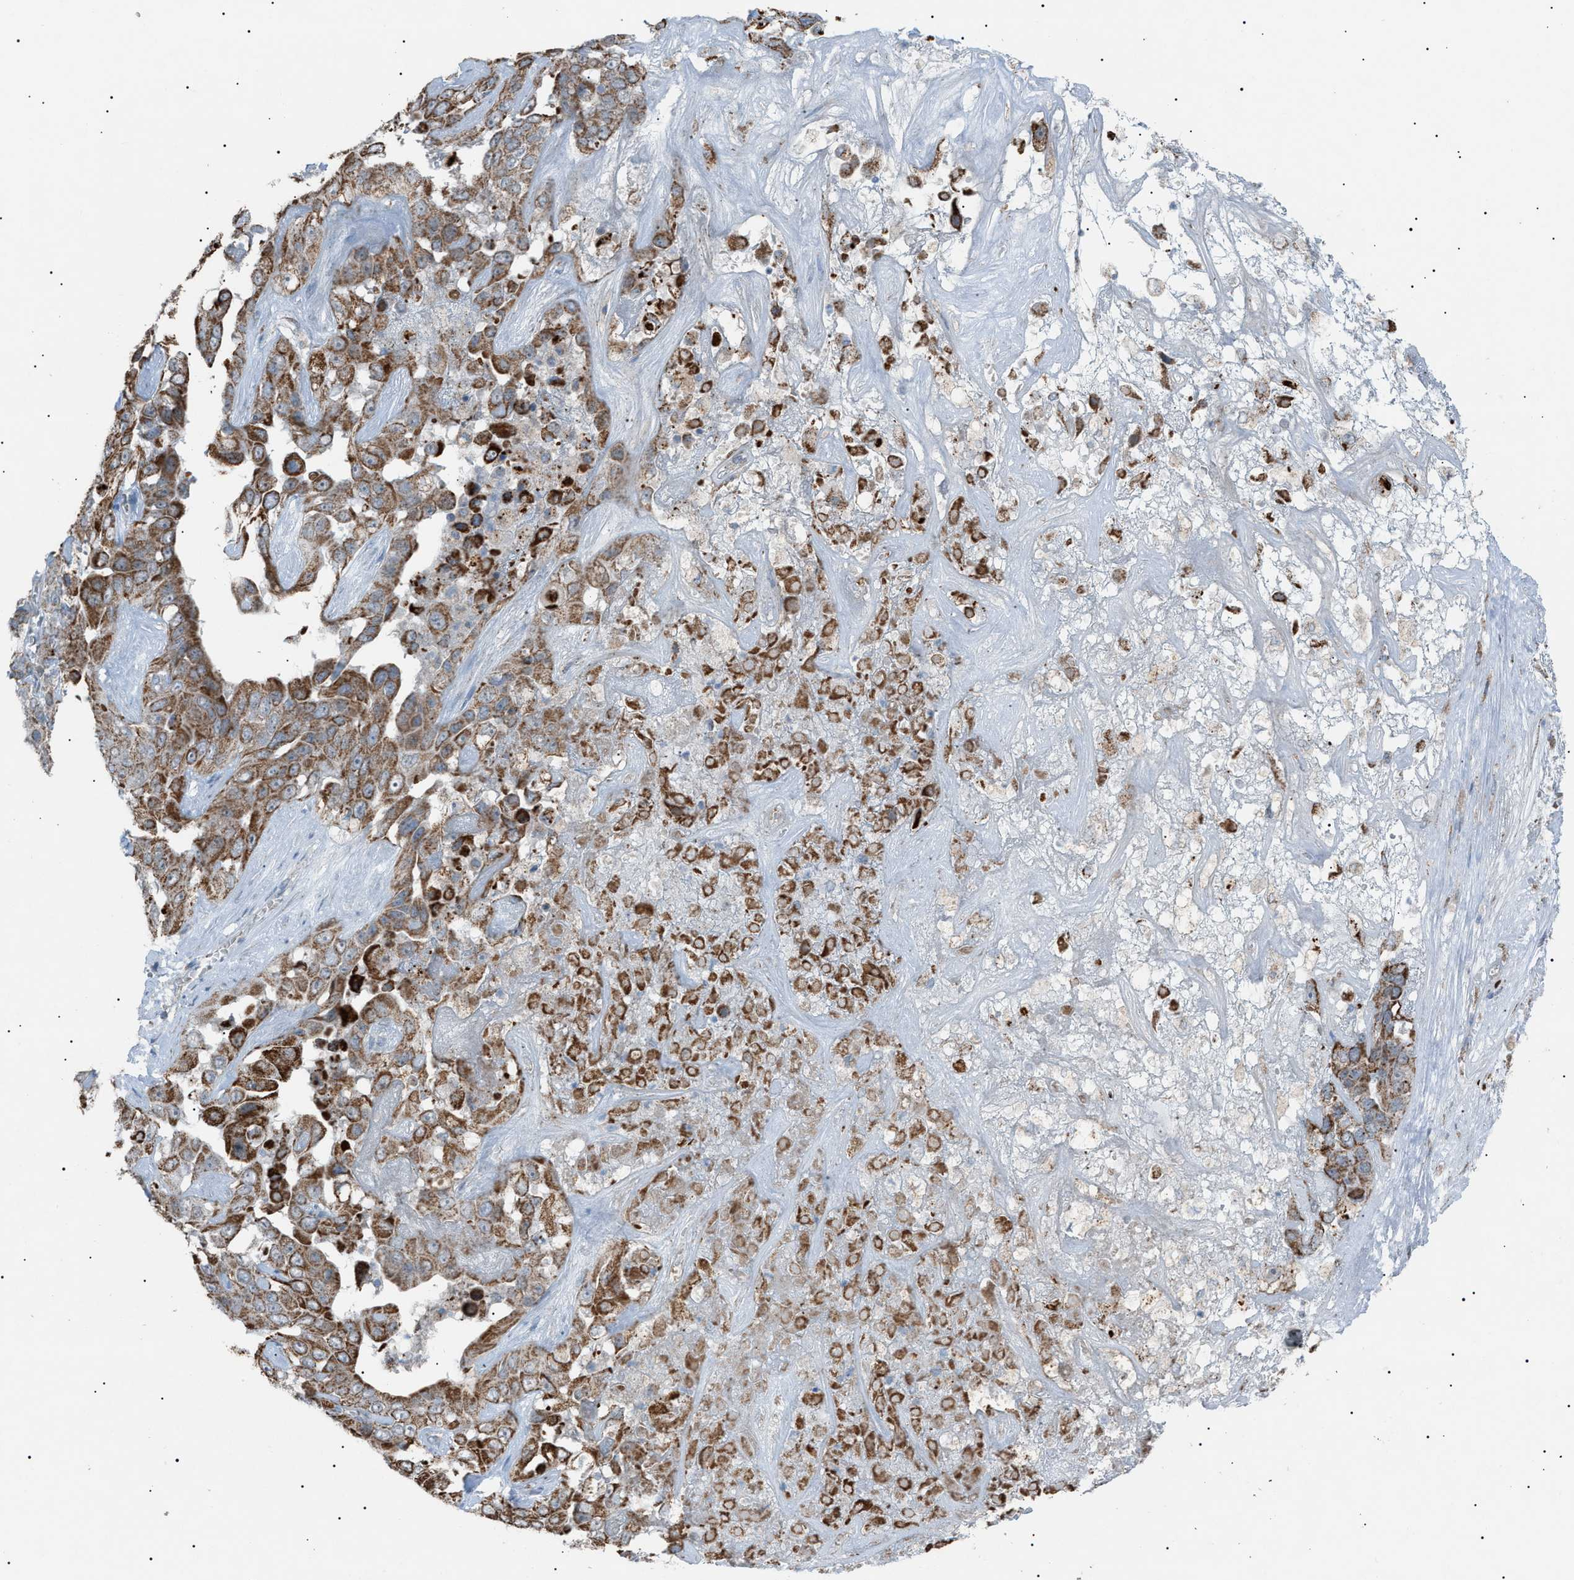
{"staining": {"intensity": "moderate", "quantity": ">75%", "location": "cytoplasmic/membranous"}, "tissue": "liver cancer", "cell_type": "Tumor cells", "image_type": "cancer", "snomed": [{"axis": "morphology", "description": "Cholangiocarcinoma"}, {"axis": "topography", "description": "Liver"}], "caption": "IHC image of neoplastic tissue: liver cancer (cholangiocarcinoma) stained using immunohistochemistry displays medium levels of moderate protein expression localized specifically in the cytoplasmic/membranous of tumor cells, appearing as a cytoplasmic/membranous brown color.", "gene": "ZNF516", "patient": {"sex": "female", "age": 52}}